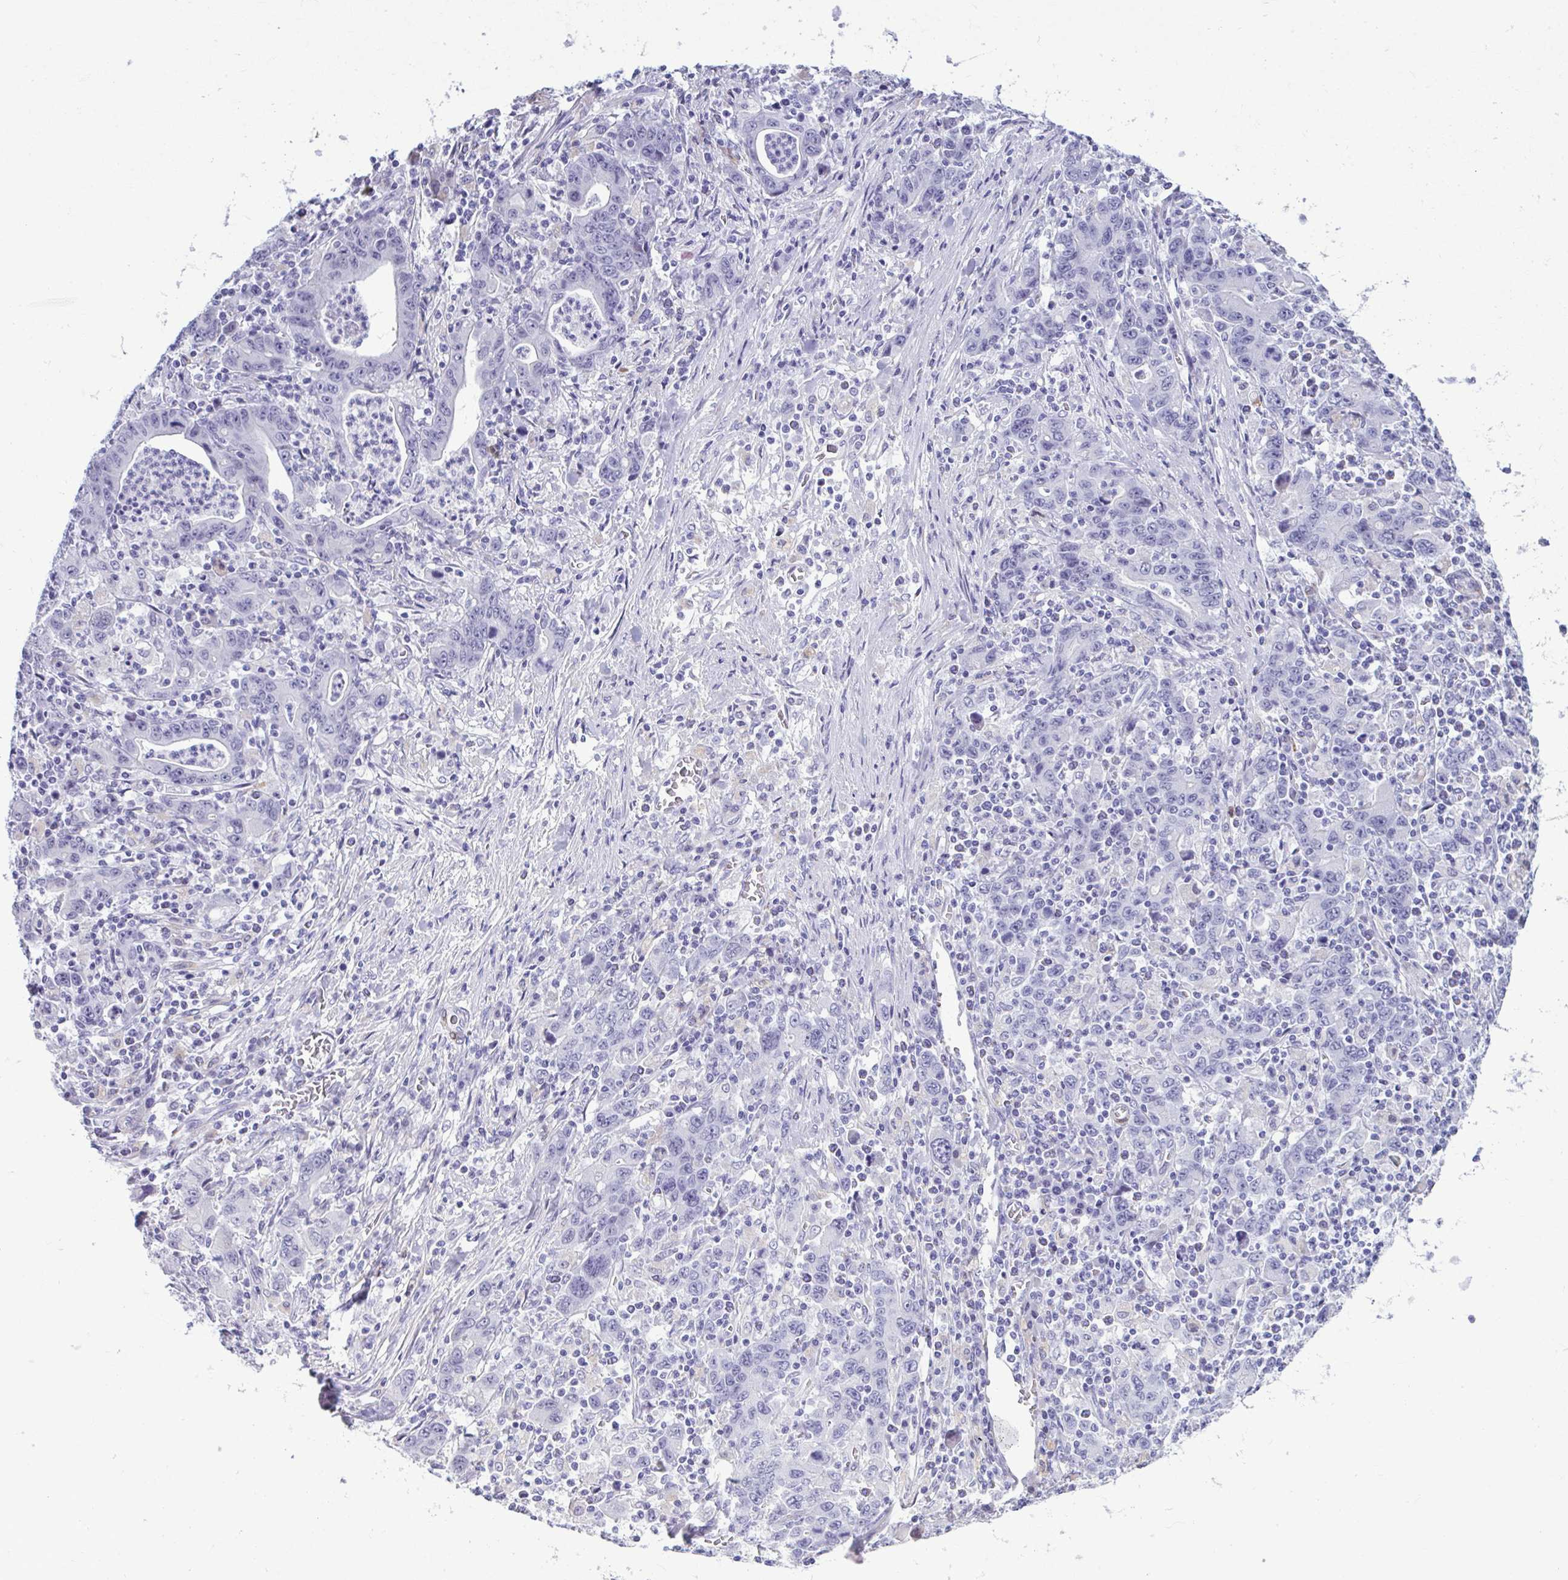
{"staining": {"intensity": "negative", "quantity": "none", "location": "none"}, "tissue": "stomach cancer", "cell_type": "Tumor cells", "image_type": "cancer", "snomed": [{"axis": "morphology", "description": "Adenocarcinoma, NOS"}, {"axis": "topography", "description": "Stomach, upper"}], "caption": "High magnification brightfield microscopy of stomach adenocarcinoma stained with DAB (brown) and counterstained with hematoxylin (blue): tumor cells show no significant staining.", "gene": "SERPINI1", "patient": {"sex": "male", "age": 69}}